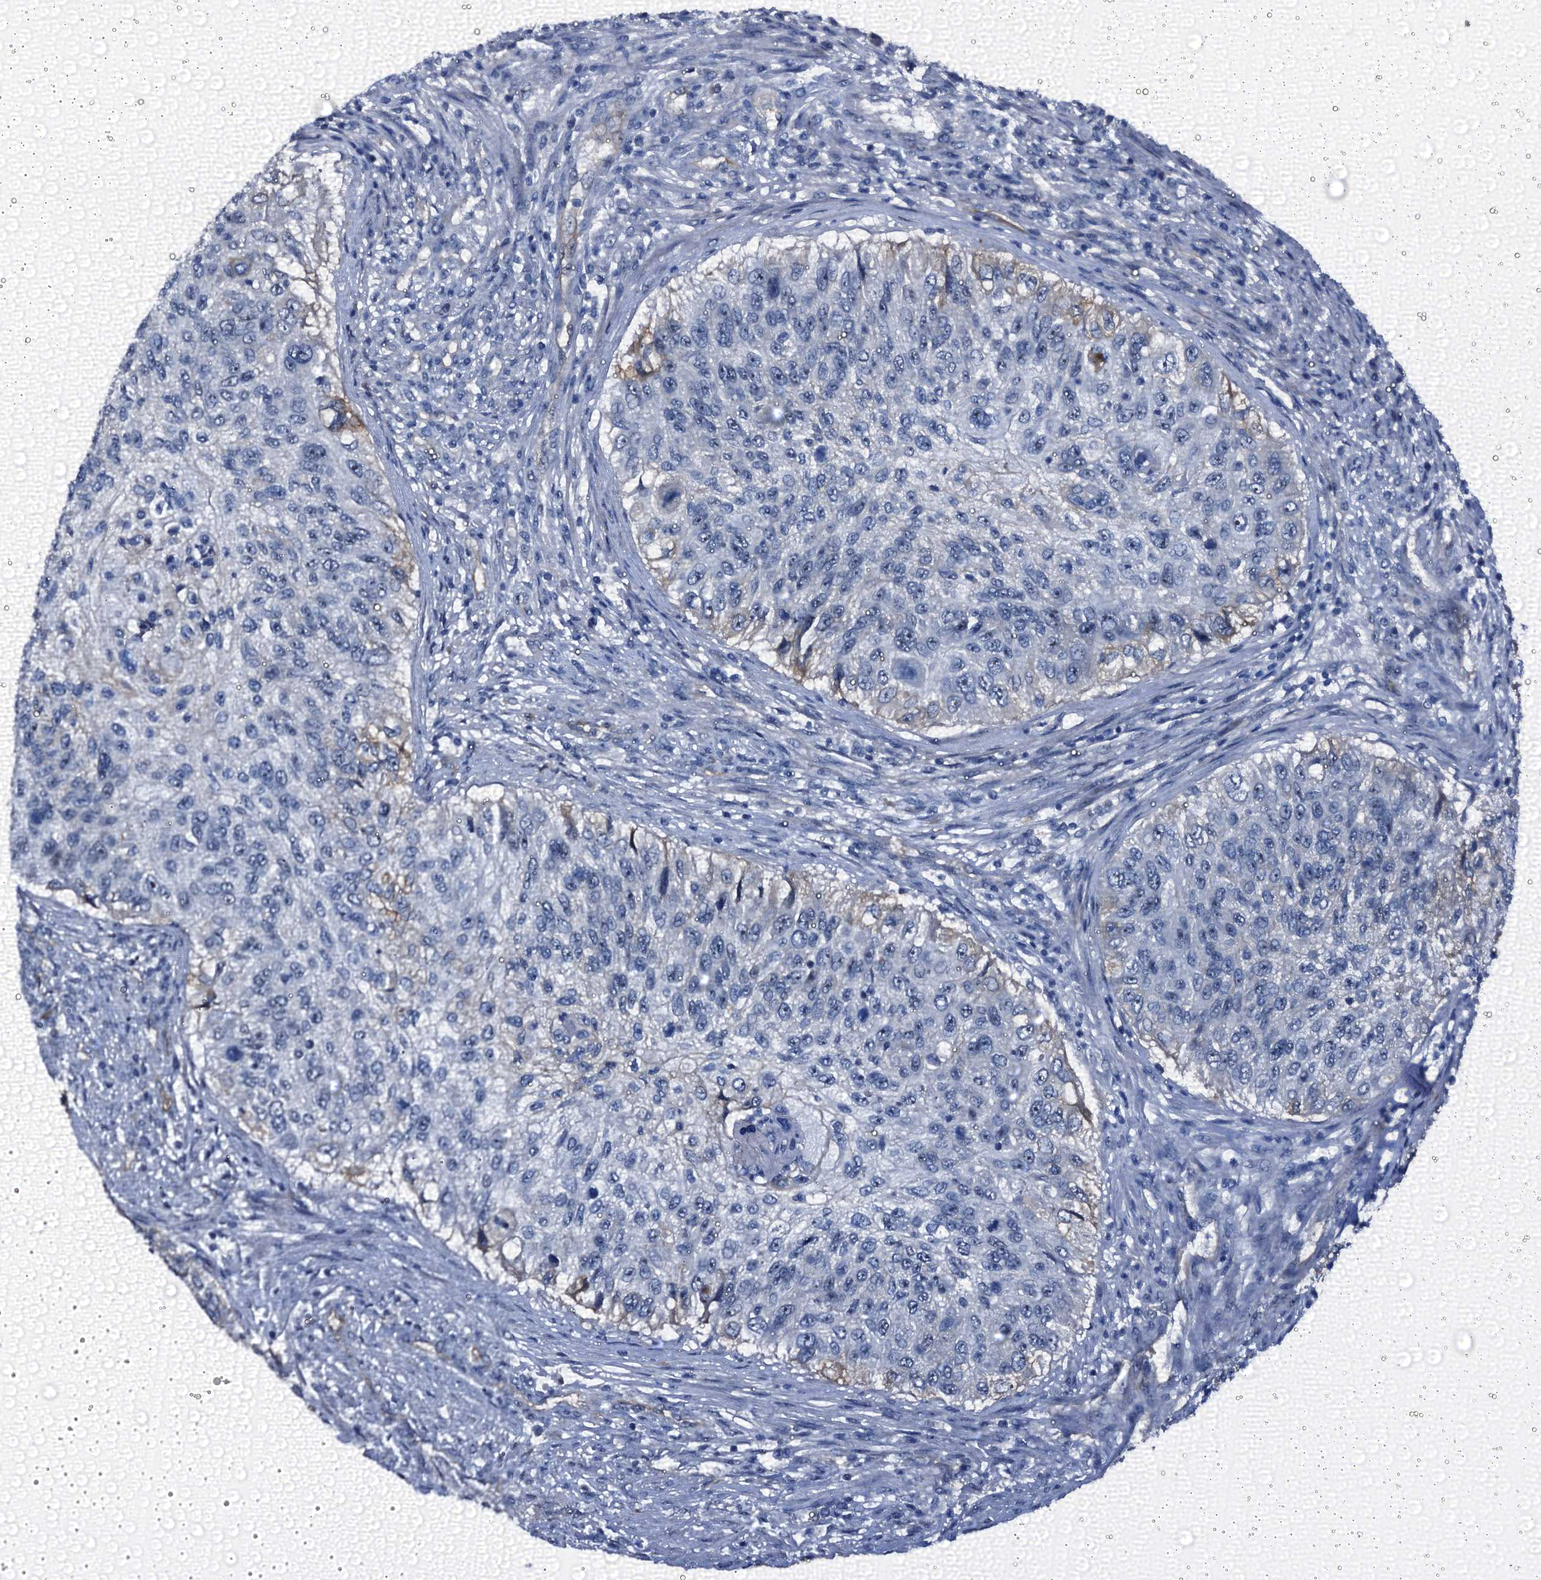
{"staining": {"intensity": "negative", "quantity": "none", "location": "none"}, "tissue": "urothelial cancer", "cell_type": "Tumor cells", "image_type": "cancer", "snomed": [{"axis": "morphology", "description": "Urothelial carcinoma, High grade"}, {"axis": "topography", "description": "Urinary bladder"}], "caption": "This micrograph is of high-grade urothelial carcinoma stained with immunohistochemistry (IHC) to label a protein in brown with the nuclei are counter-stained blue. There is no expression in tumor cells. (Brightfield microscopy of DAB immunohistochemistry (IHC) at high magnification).", "gene": "EMG1", "patient": {"sex": "female", "age": 60}}